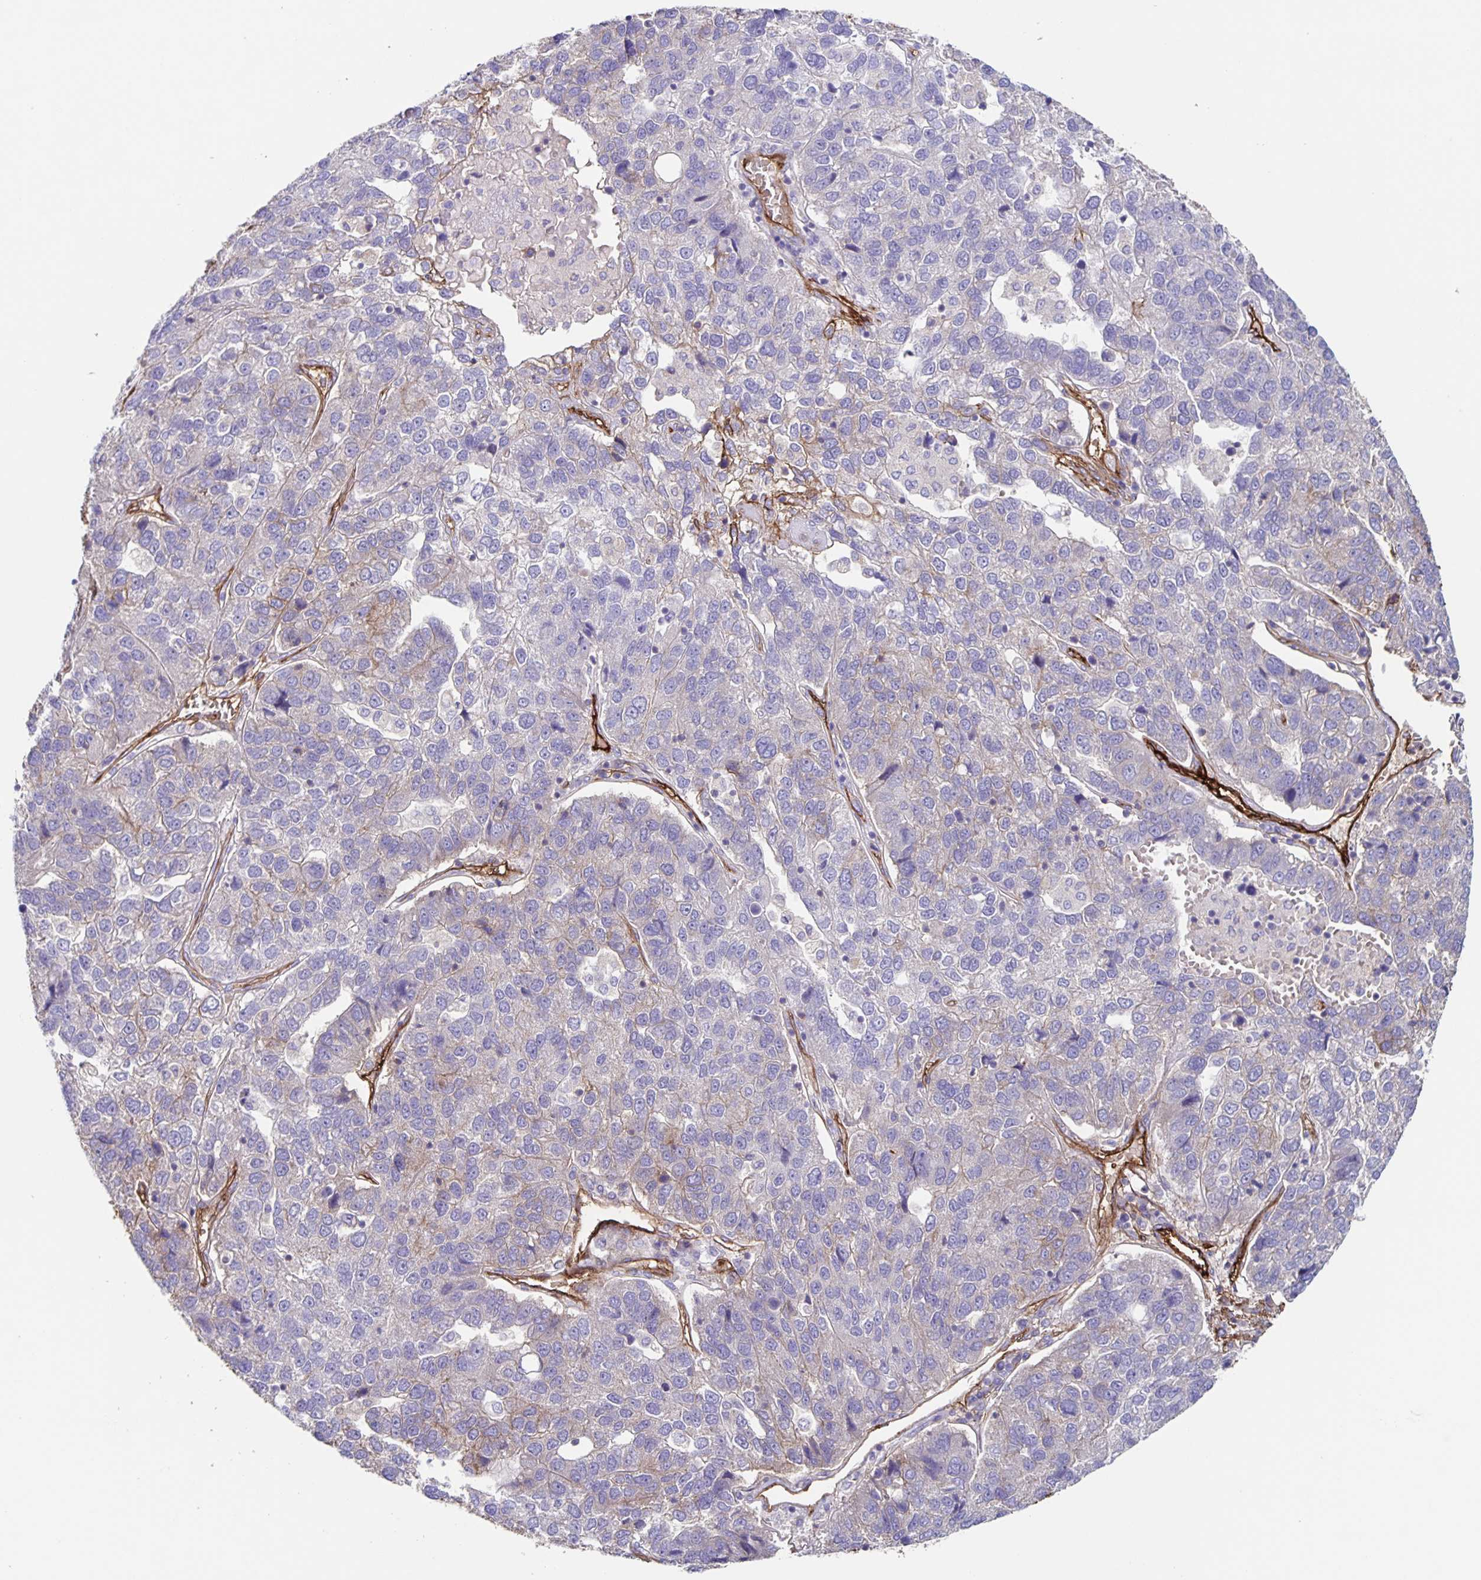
{"staining": {"intensity": "negative", "quantity": "none", "location": "none"}, "tissue": "pancreatic cancer", "cell_type": "Tumor cells", "image_type": "cancer", "snomed": [{"axis": "morphology", "description": "Adenocarcinoma, NOS"}, {"axis": "topography", "description": "Pancreas"}], "caption": "There is no significant positivity in tumor cells of pancreatic cancer.", "gene": "ITGA2", "patient": {"sex": "female", "age": 61}}